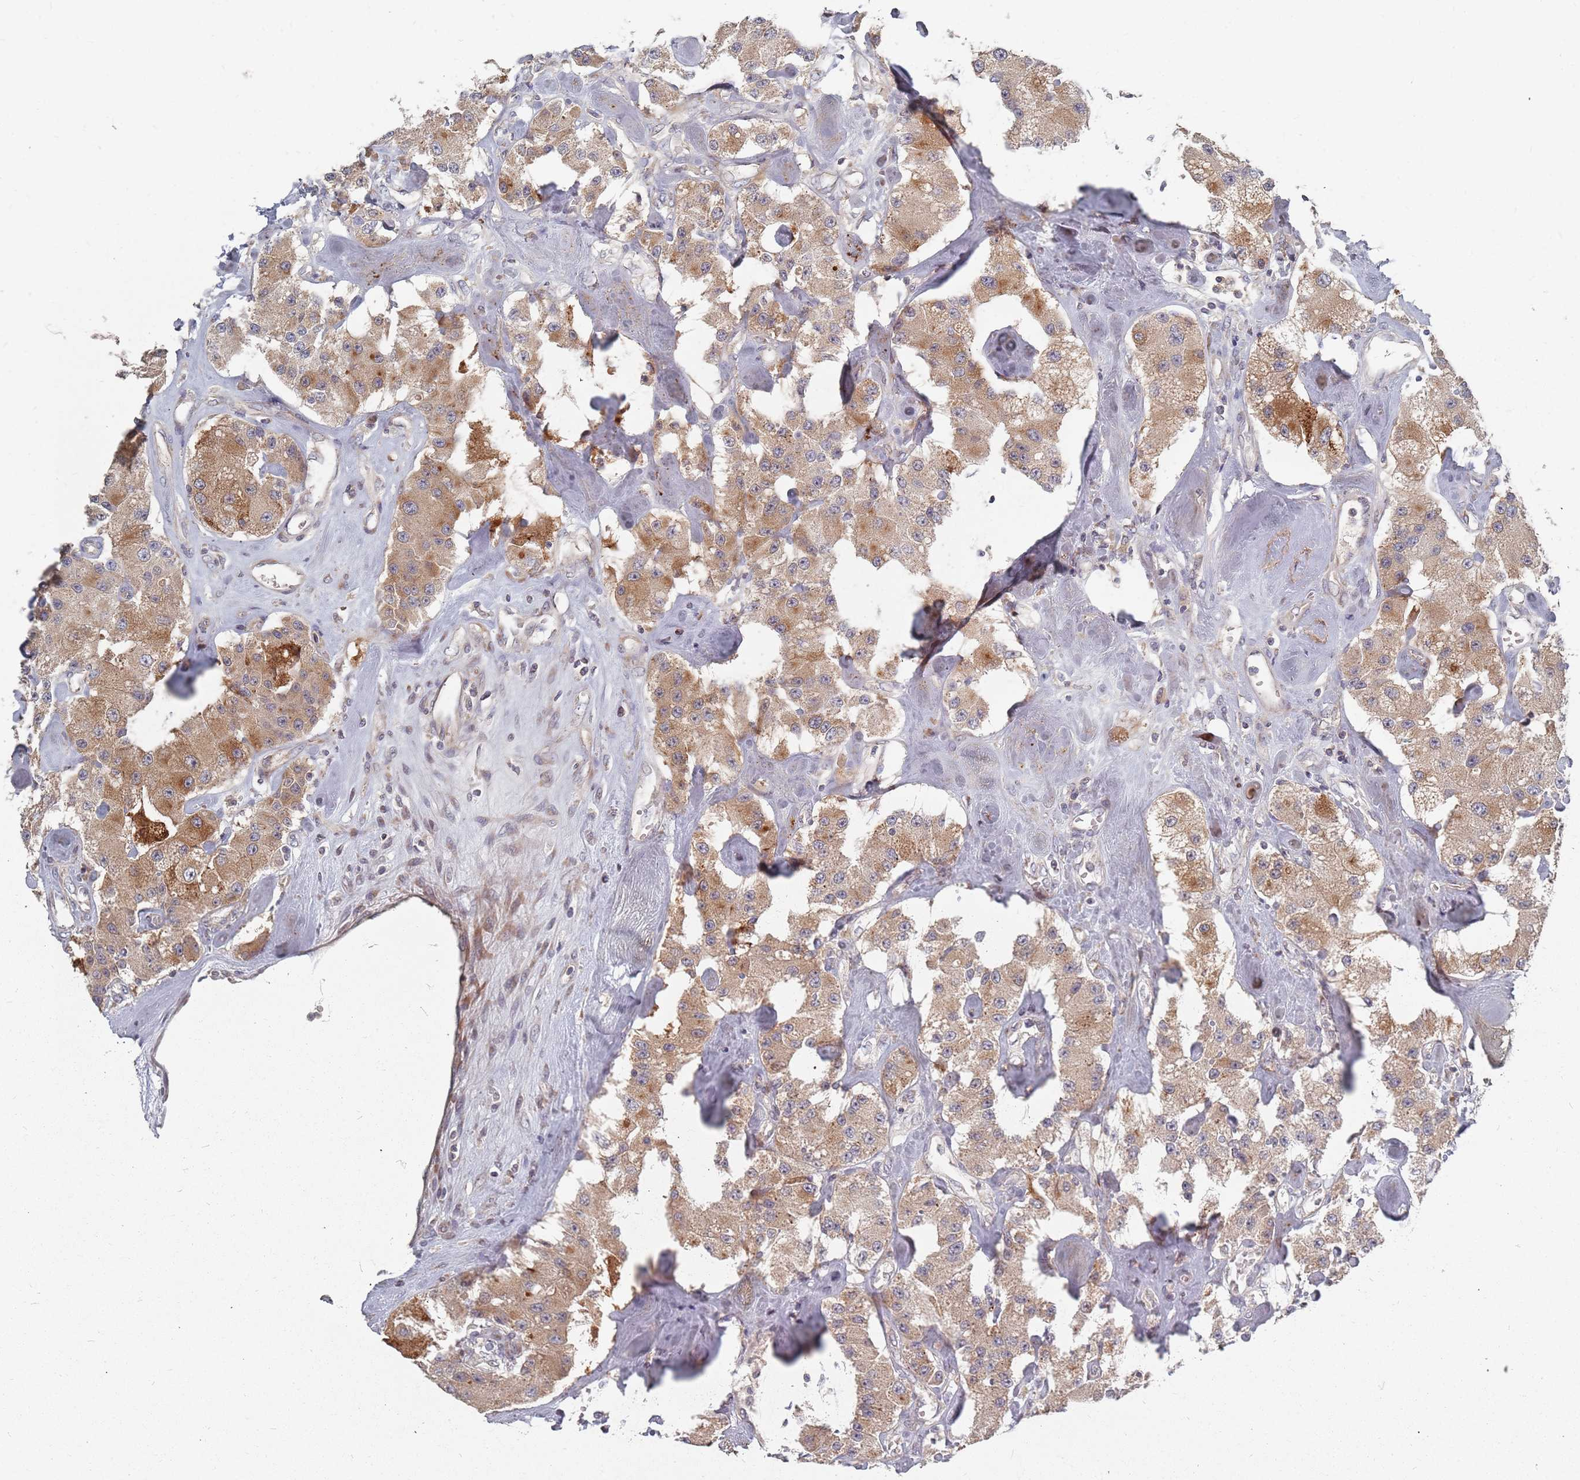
{"staining": {"intensity": "moderate", "quantity": ">75%", "location": "cytoplasmic/membranous"}, "tissue": "carcinoid", "cell_type": "Tumor cells", "image_type": "cancer", "snomed": [{"axis": "morphology", "description": "Carcinoid, malignant, NOS"}, {"axis": "topography", "description": "Pancreas"}], "caption": "Carcinoid (malignant) tissue exhibits moderate cytoplasmic/membranous positivity in approximately >75% of tumor cells (DAB (3,3'-diaminobenzidine) IHC, brown staining for protein, blue staining for nuclei).", "gene": "ADAL", "patient": {"sex": "male", "age": 41}}